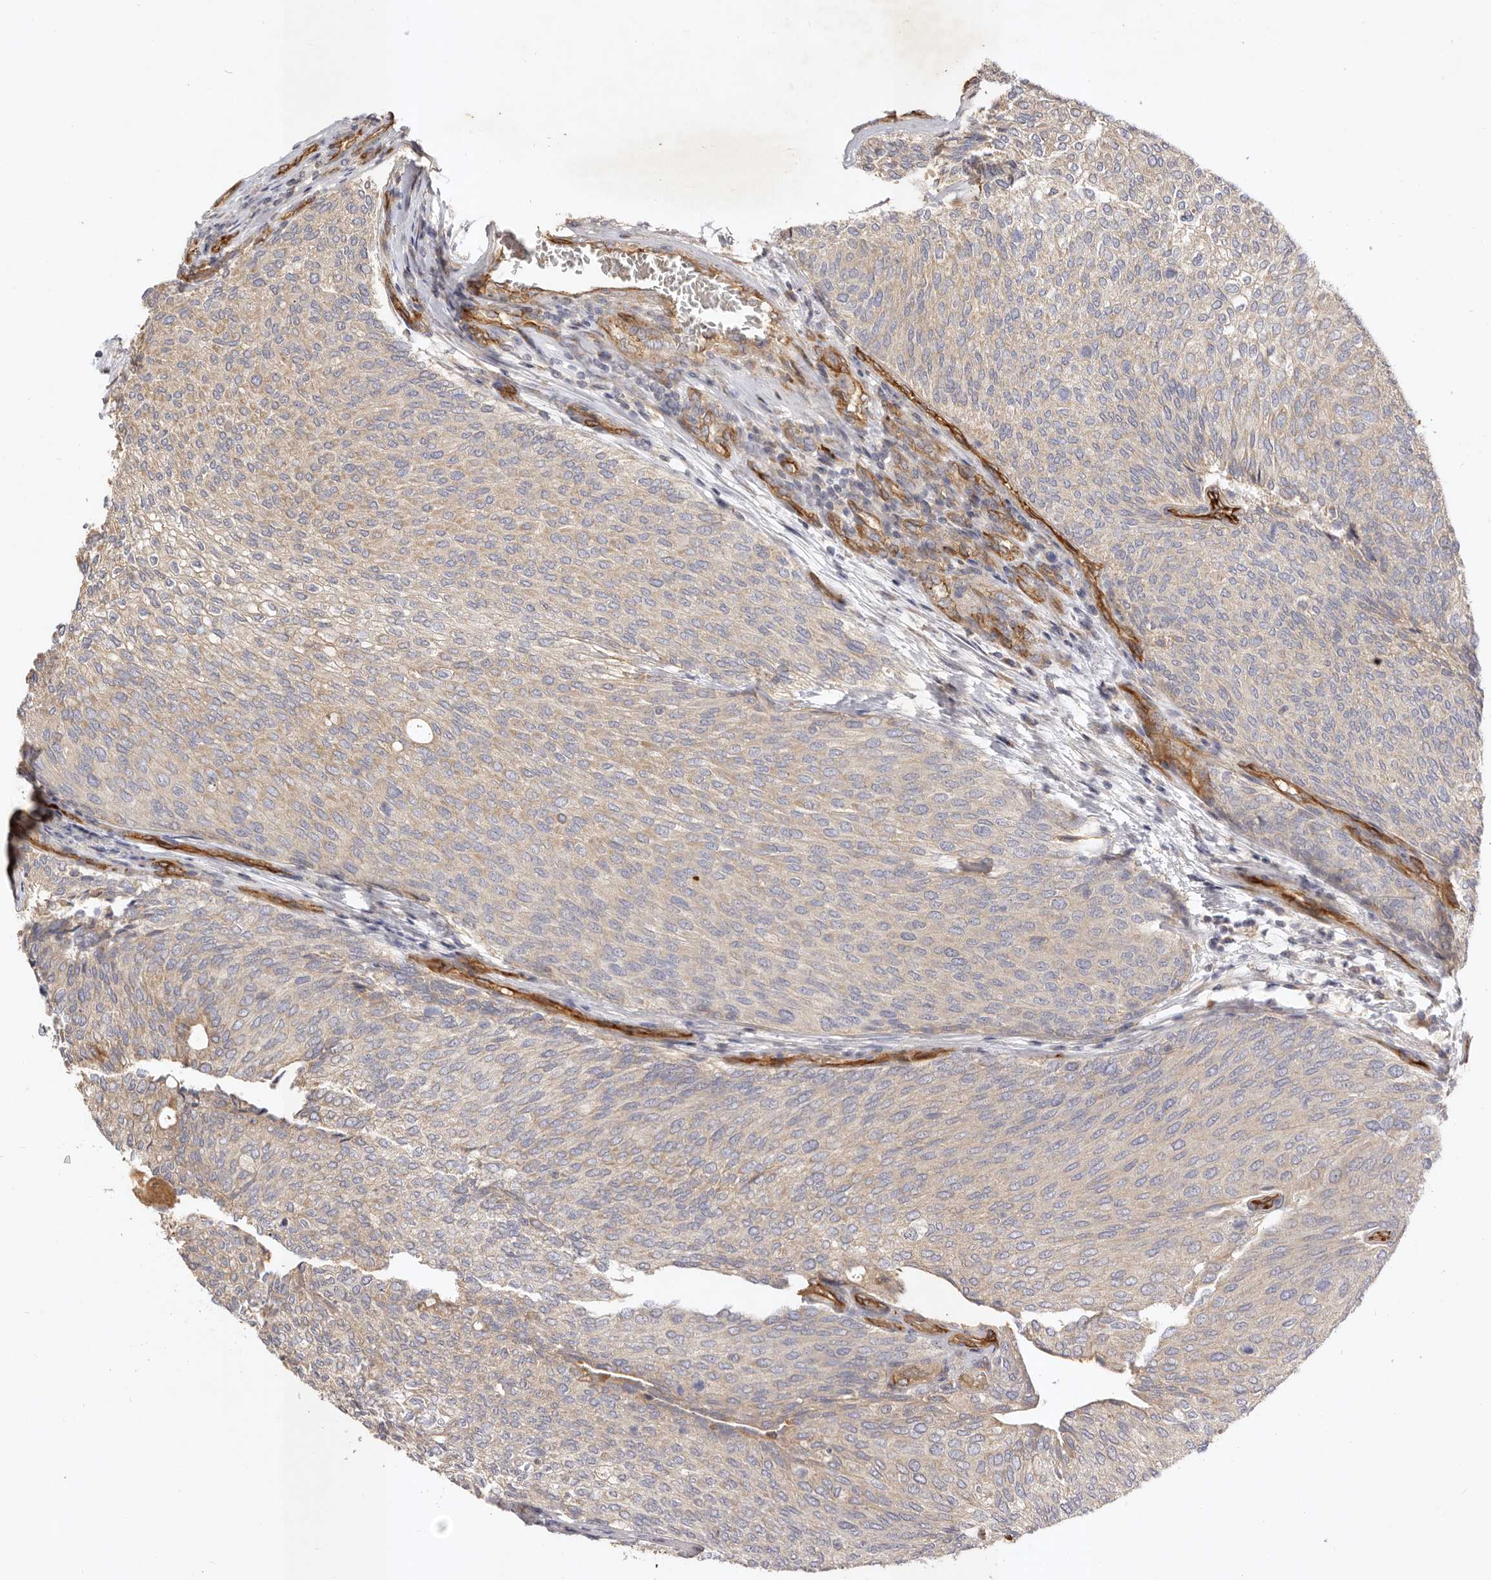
{"staining": {"intensity": "weak", "quantity": "<25%", "location": "cytoplasmic/membranous"}, "tissue": "urothelial cancer", "cell_type": "Tumor cells", "image_type": "cancer", "snomed": [{"axis": "morphology", "description": "Urothelial carcinoma, Low grade"}, {"axis": "topography", "description": "Urinary bladder"}], "caption": "This micrograph is of urothelial cancer stained with immunohistochemistry to label a protein in brown with the nuclei are counter-stained blue. There is no staining in tumor cells.", "gene": "ADAMTS9", "patient": {"sex": "female", "age": 79}}